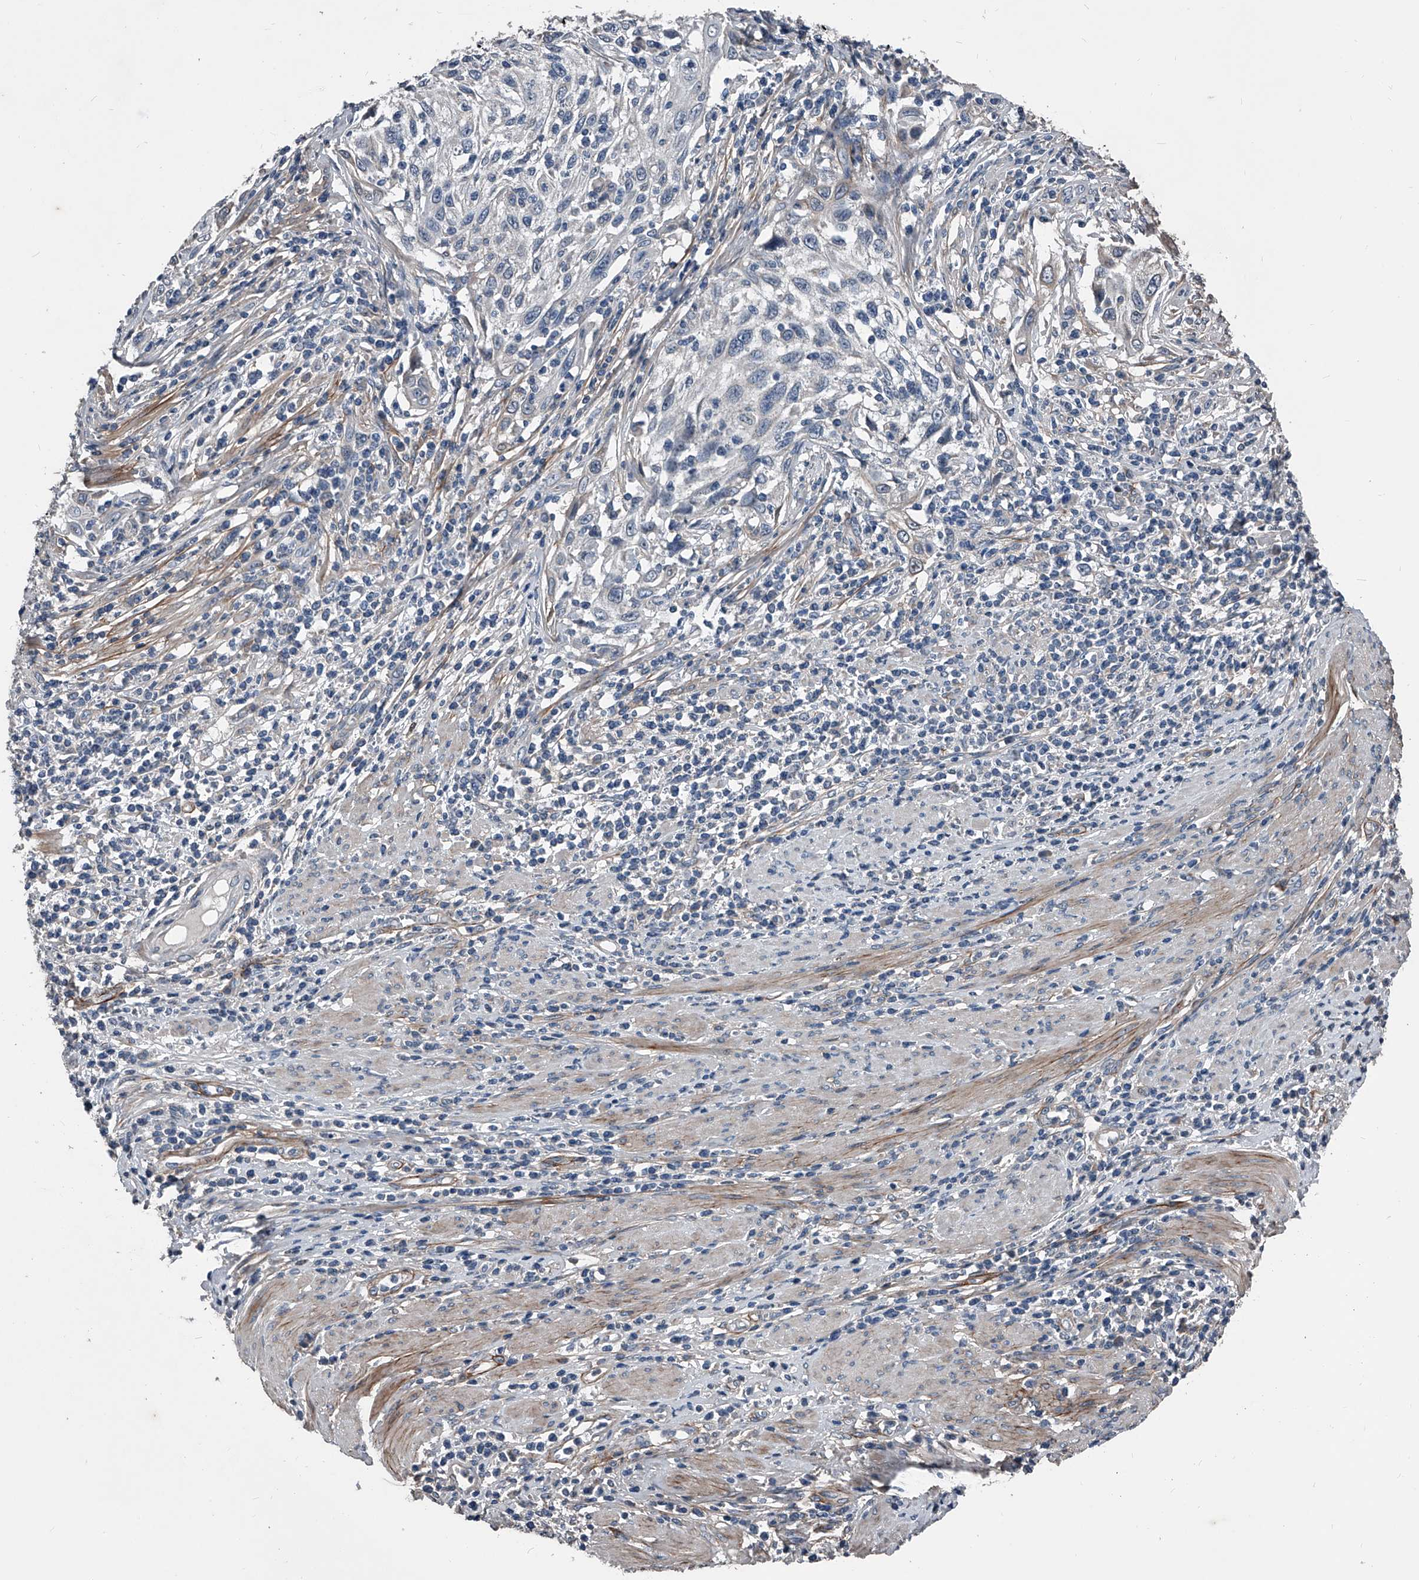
{"staining": {"intensity": "weak", "quantity": "<25%", "location": "cytoplasmic/membranous"}, "tissue": "cervical cancer", "cell_type": "Tumor cells", "image_type": "cancer", "snomed": [{"axis": "morphology", "description": "Squamous cell carcinoma, NOS"}, {"axis": "topography", "description": "Cervix"}], "caption": "Human cervical cancer (squamous cell carcinoma) stained for a protein using immunohistochemistry demonstrates no expression in tumor cells.", "gene": "PHACTR1", "patient": {"sex": "female", "age": 70}}